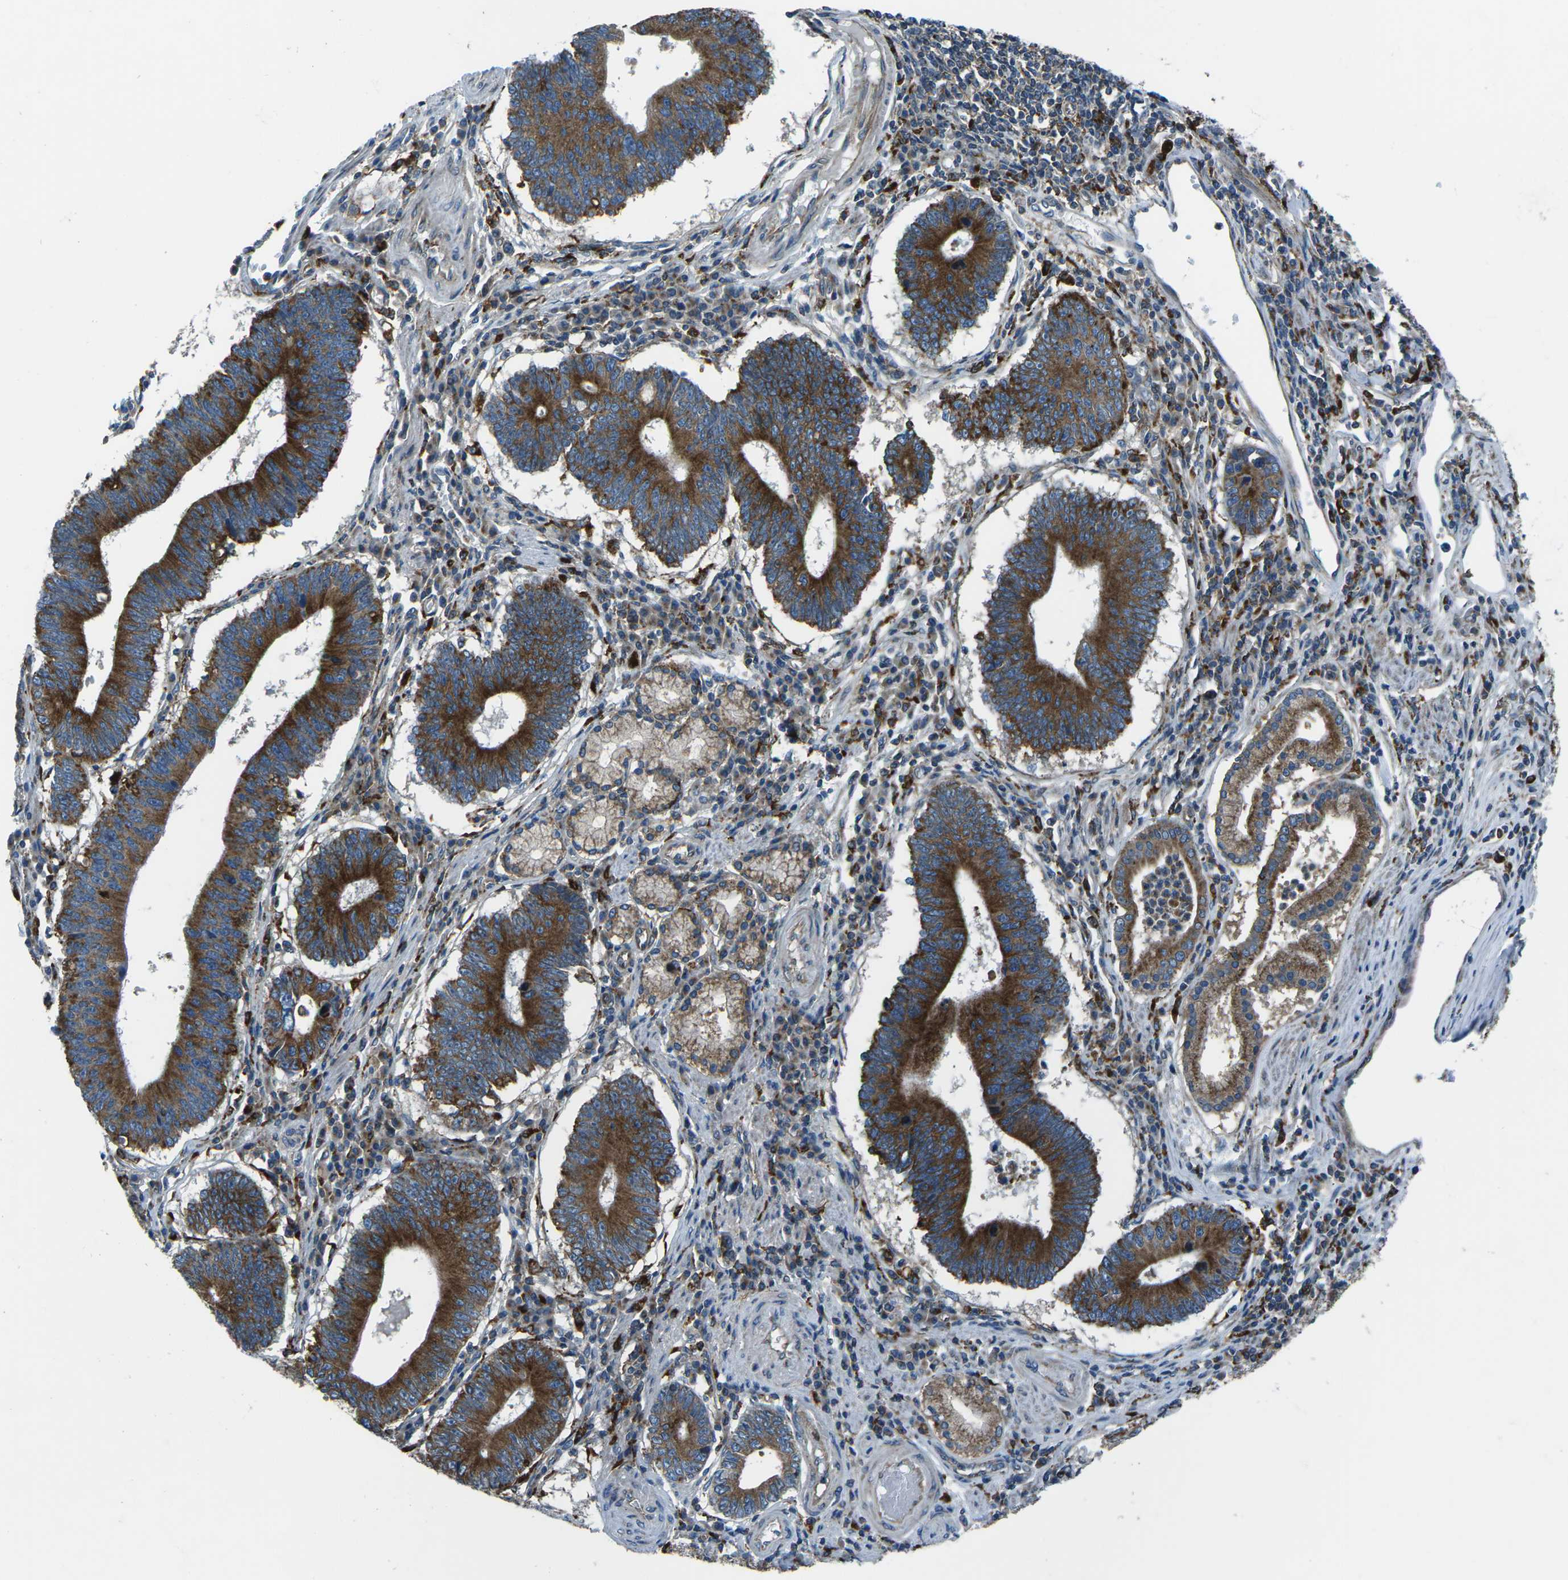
{"staining": {"intensity": "strong", "quantity": ">75%", "location": "cytoplasmic/membranous"}, "tissue": "stomach cancer", "cell_type": "Tumor cells", "image_type": "cancer", "snomed": [{"axis": "morphology", "description": "Adenocarcinoma, NOS"}, {"axis": "topography", "description": "Stomach"}], "caption": "About >75% of tumor cells in stomach cancer display strong cytoplasmic/membranous protein positivity as visualized by brown immunohistochemical staining.", "gene": "CDK17", "patient": {"sex": "male", "age": 59}}